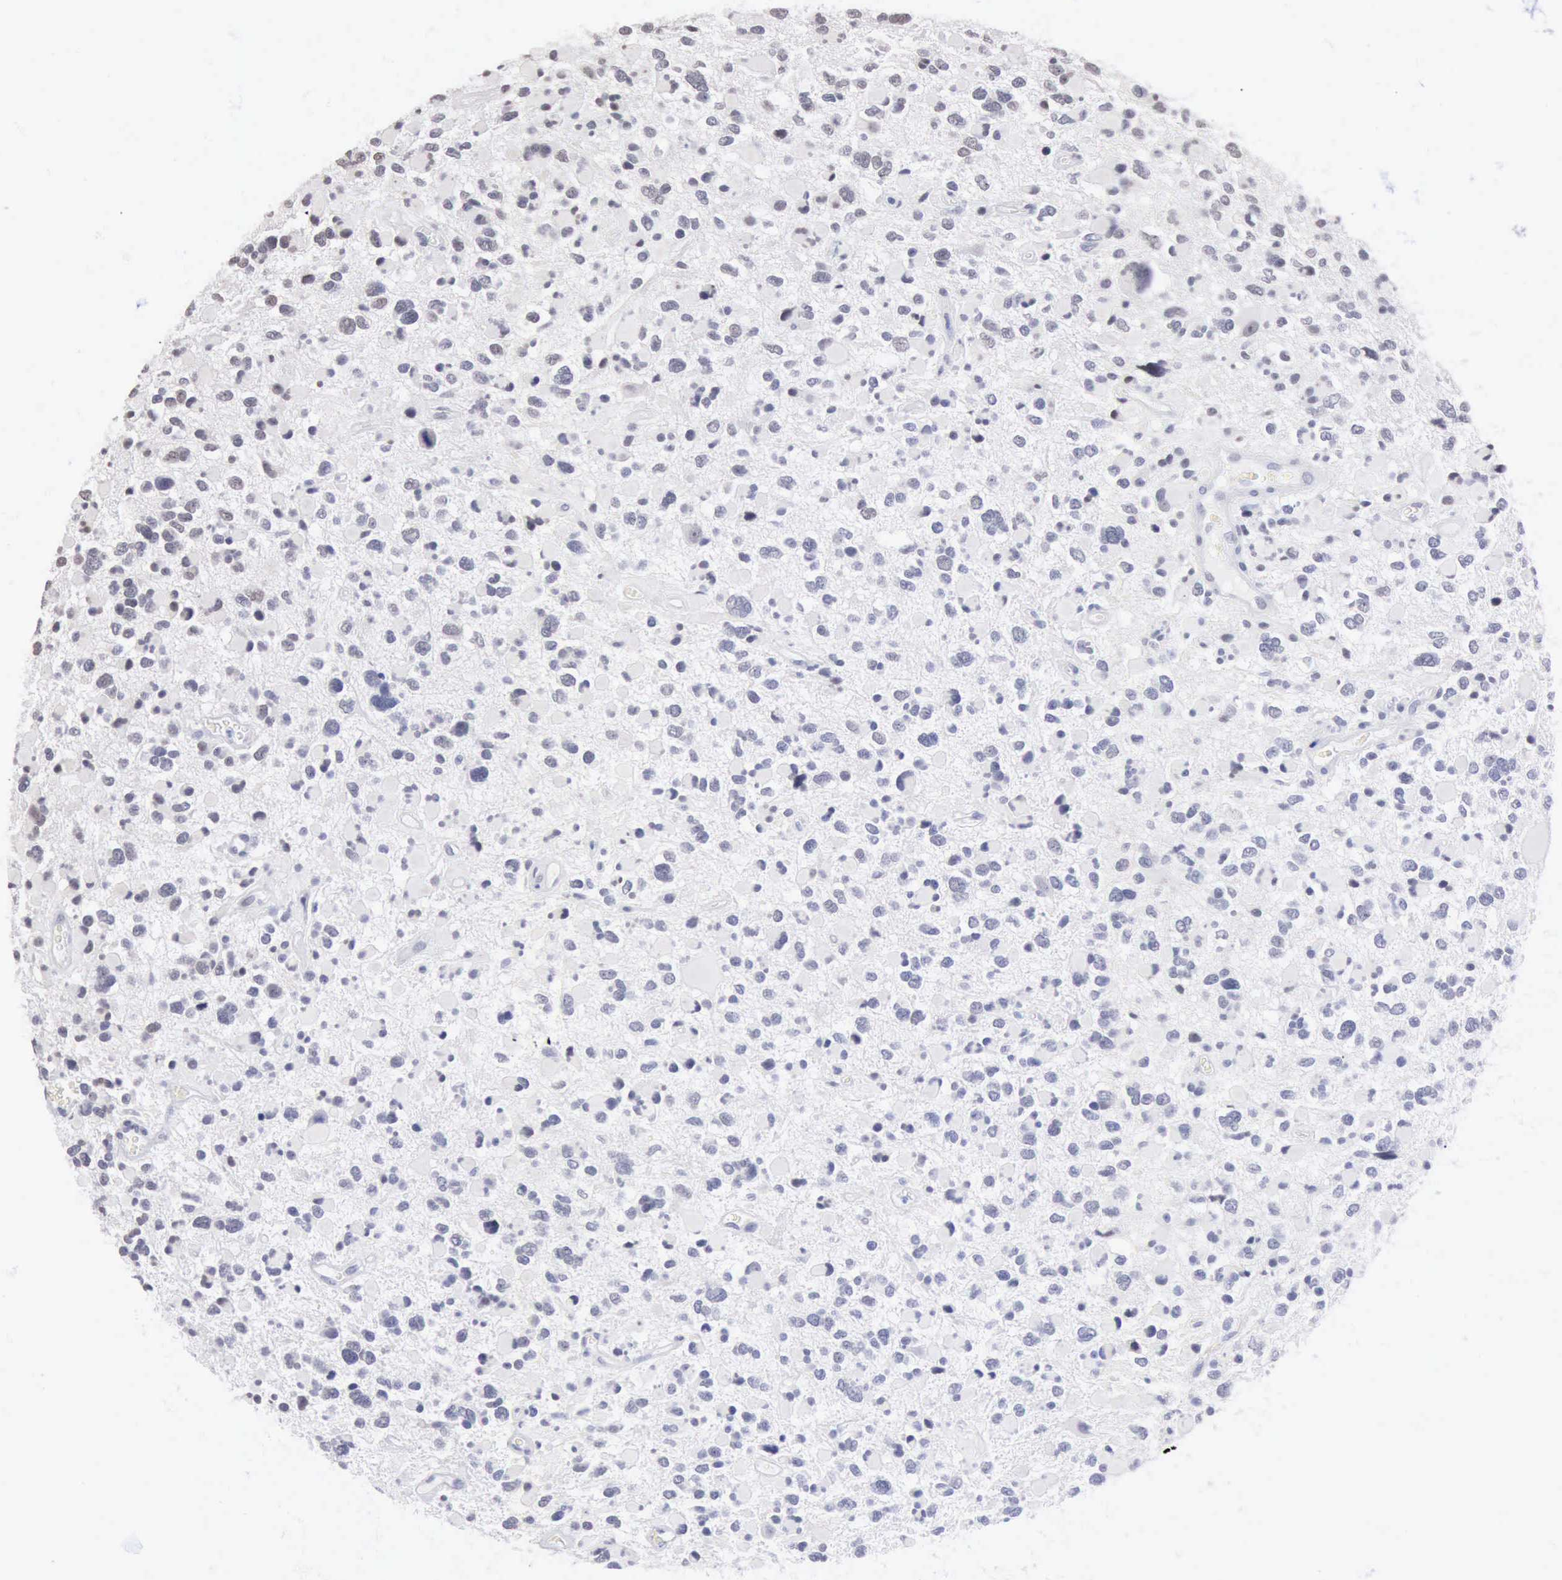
{"staining": {"intensity": "negative", "quantity": "none", "location": "none"}, "tissue": "glioma", "cell_type": "Tumor cells", "image_type": "cancer", "snomed": [{"axis": "morphology", "description": "Glioma, malignant, High grade"}, {"axis": "topography", "description": "Brain"}], "caption": "Immunohistochemistry (IHC) micrograph of neoplastic tissue: human glioma stained with DAB (3,3'-diaminobenzidine) demonstrates no significant protein positivity in tumor cells.", "gene": "TAF1", "patient": {"sex": "female", "age": 37}}